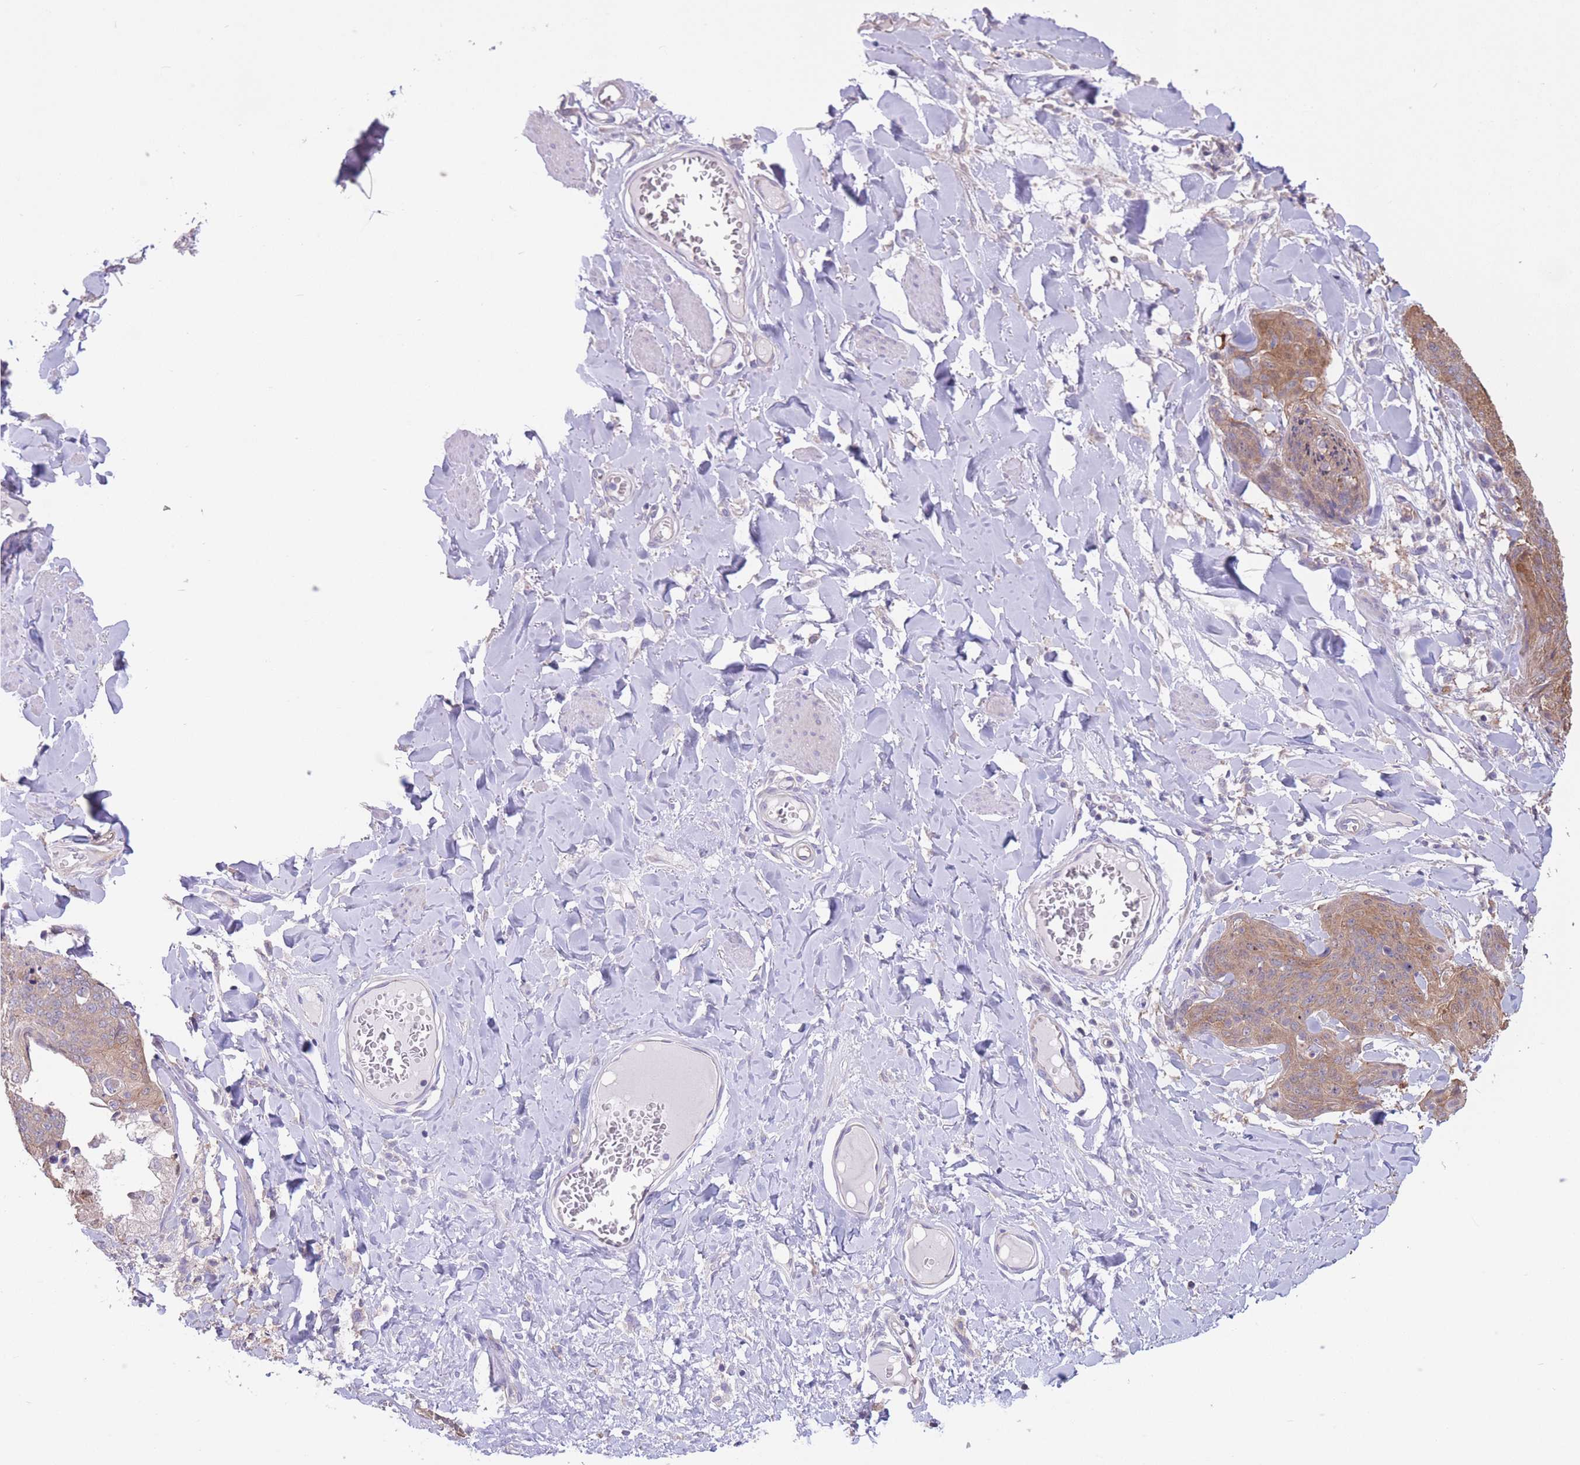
{"staining": {"intensity": "moderate", "quantity": "25%-75%", "location": "cytoplasmic/membranous"}, "tissue": "skin cancer", "cell_type": "Tumor cells", "image_type": "cancer", "snomed": [{"axis": "morphology", "description": "Squamous cell carcinoma, NOS"}, {"axis": "topography", "description": "Skin"}, {"axis": "topography", "description": "Vulva"}], "caption": "Immunohistochemical staining of skin squamous cell carcinoma reveals moderate cytoplasmic/membranous protein positivity in approximately 25%-75% of tumor cells. Immunohistochemistry stains the protein in brown and the nuclei are stained blue.", "gene": "ALS2CL", "patient": {"sex": "female", "age": 85}}